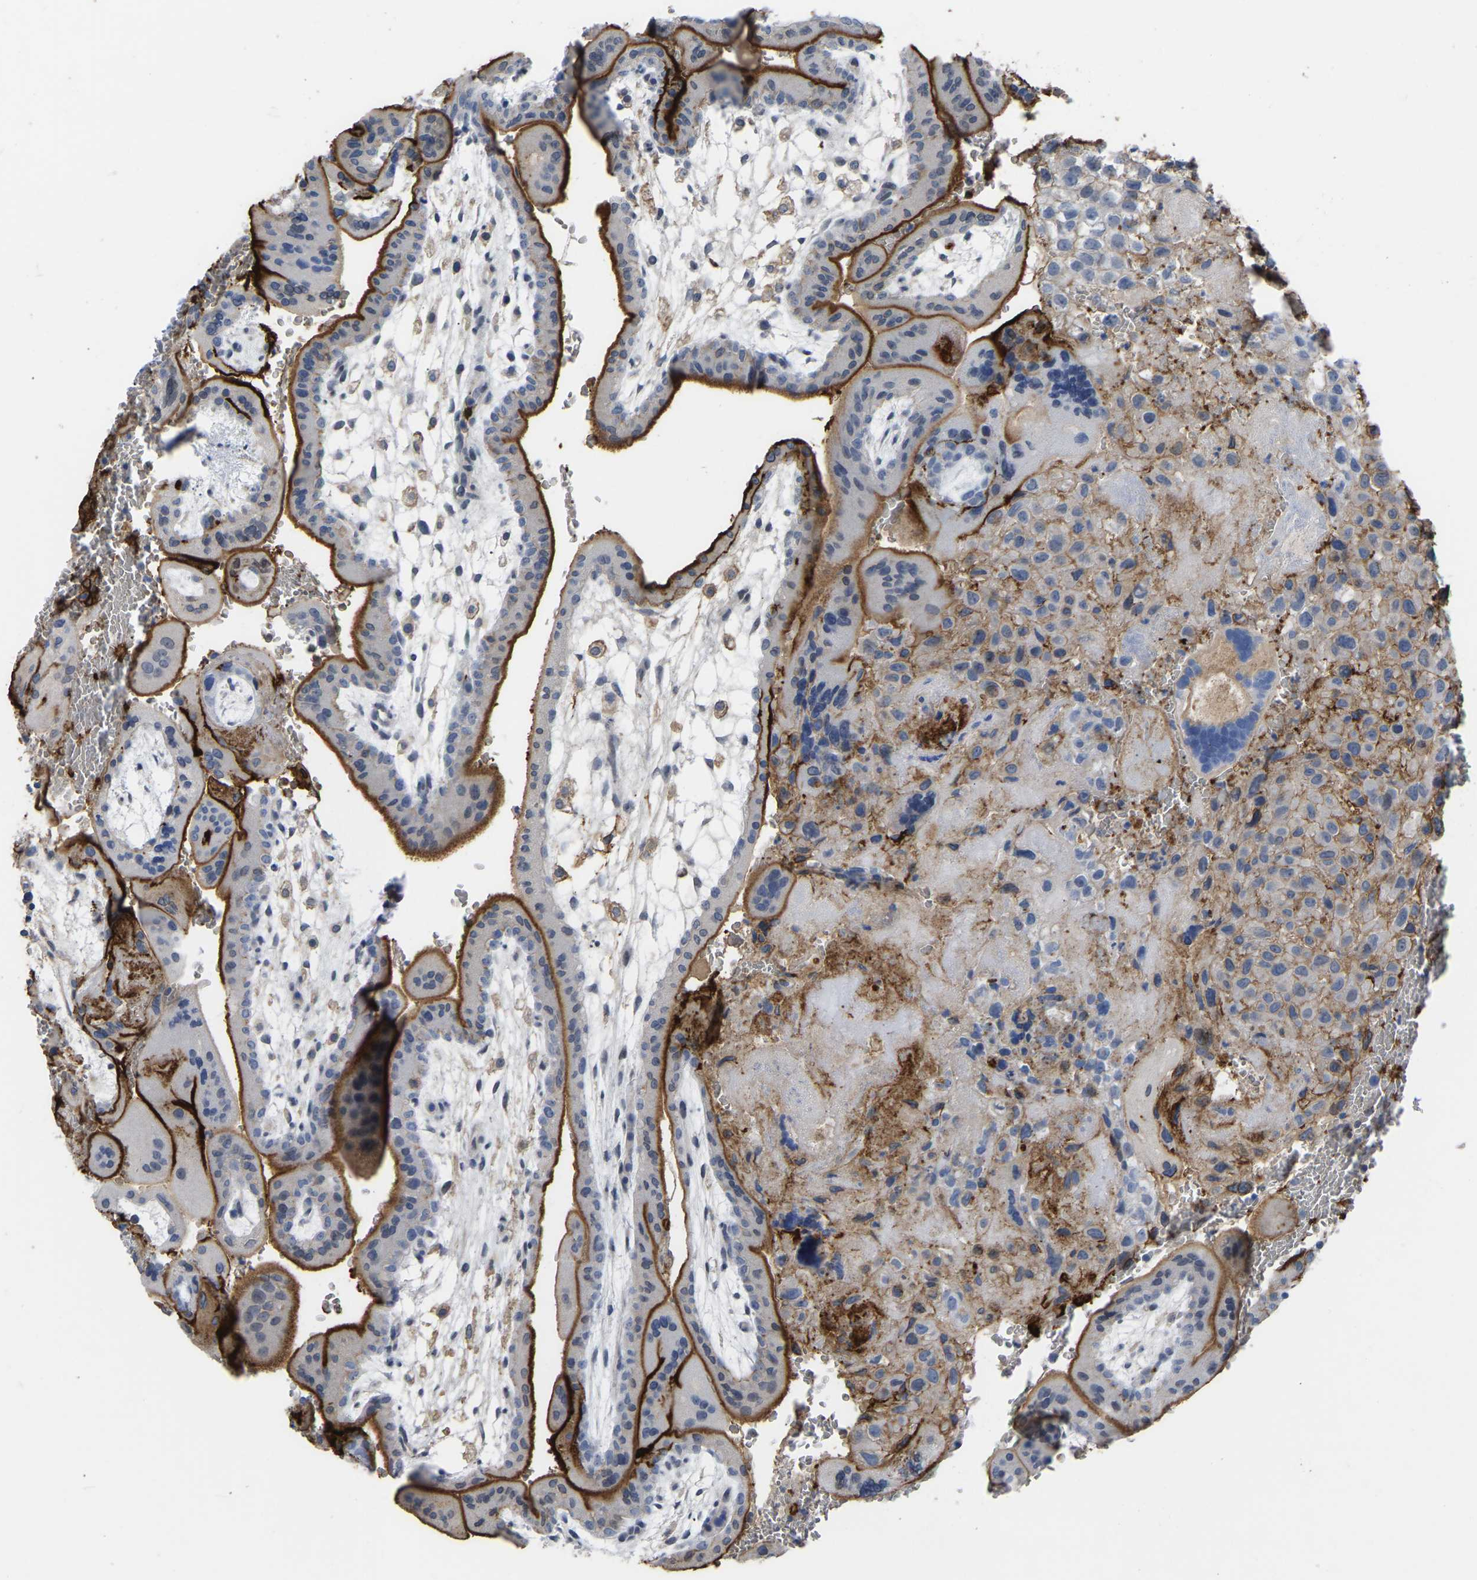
{"staining": {"intensity": "moderate", "quantity": "<25%", "location": "cytoplasmic/membranous"}, "tissue": "placenta", "cell_type": "Decidual cells", "image_type": "normal", "snomed": [{"axis": "morphology", "description": "Normal tissue, NOS"}, {"axis": "topography", "description": "Placenta"}], "caption": "Protein expression by immunohistochemistry (IHC) displays moderate cytoplasmic/membranous positivity in about <25% of decidual cells in unremarkable placenta.", "gene": "ZNF449", "patient": {"sex": "female", "age": 35}}